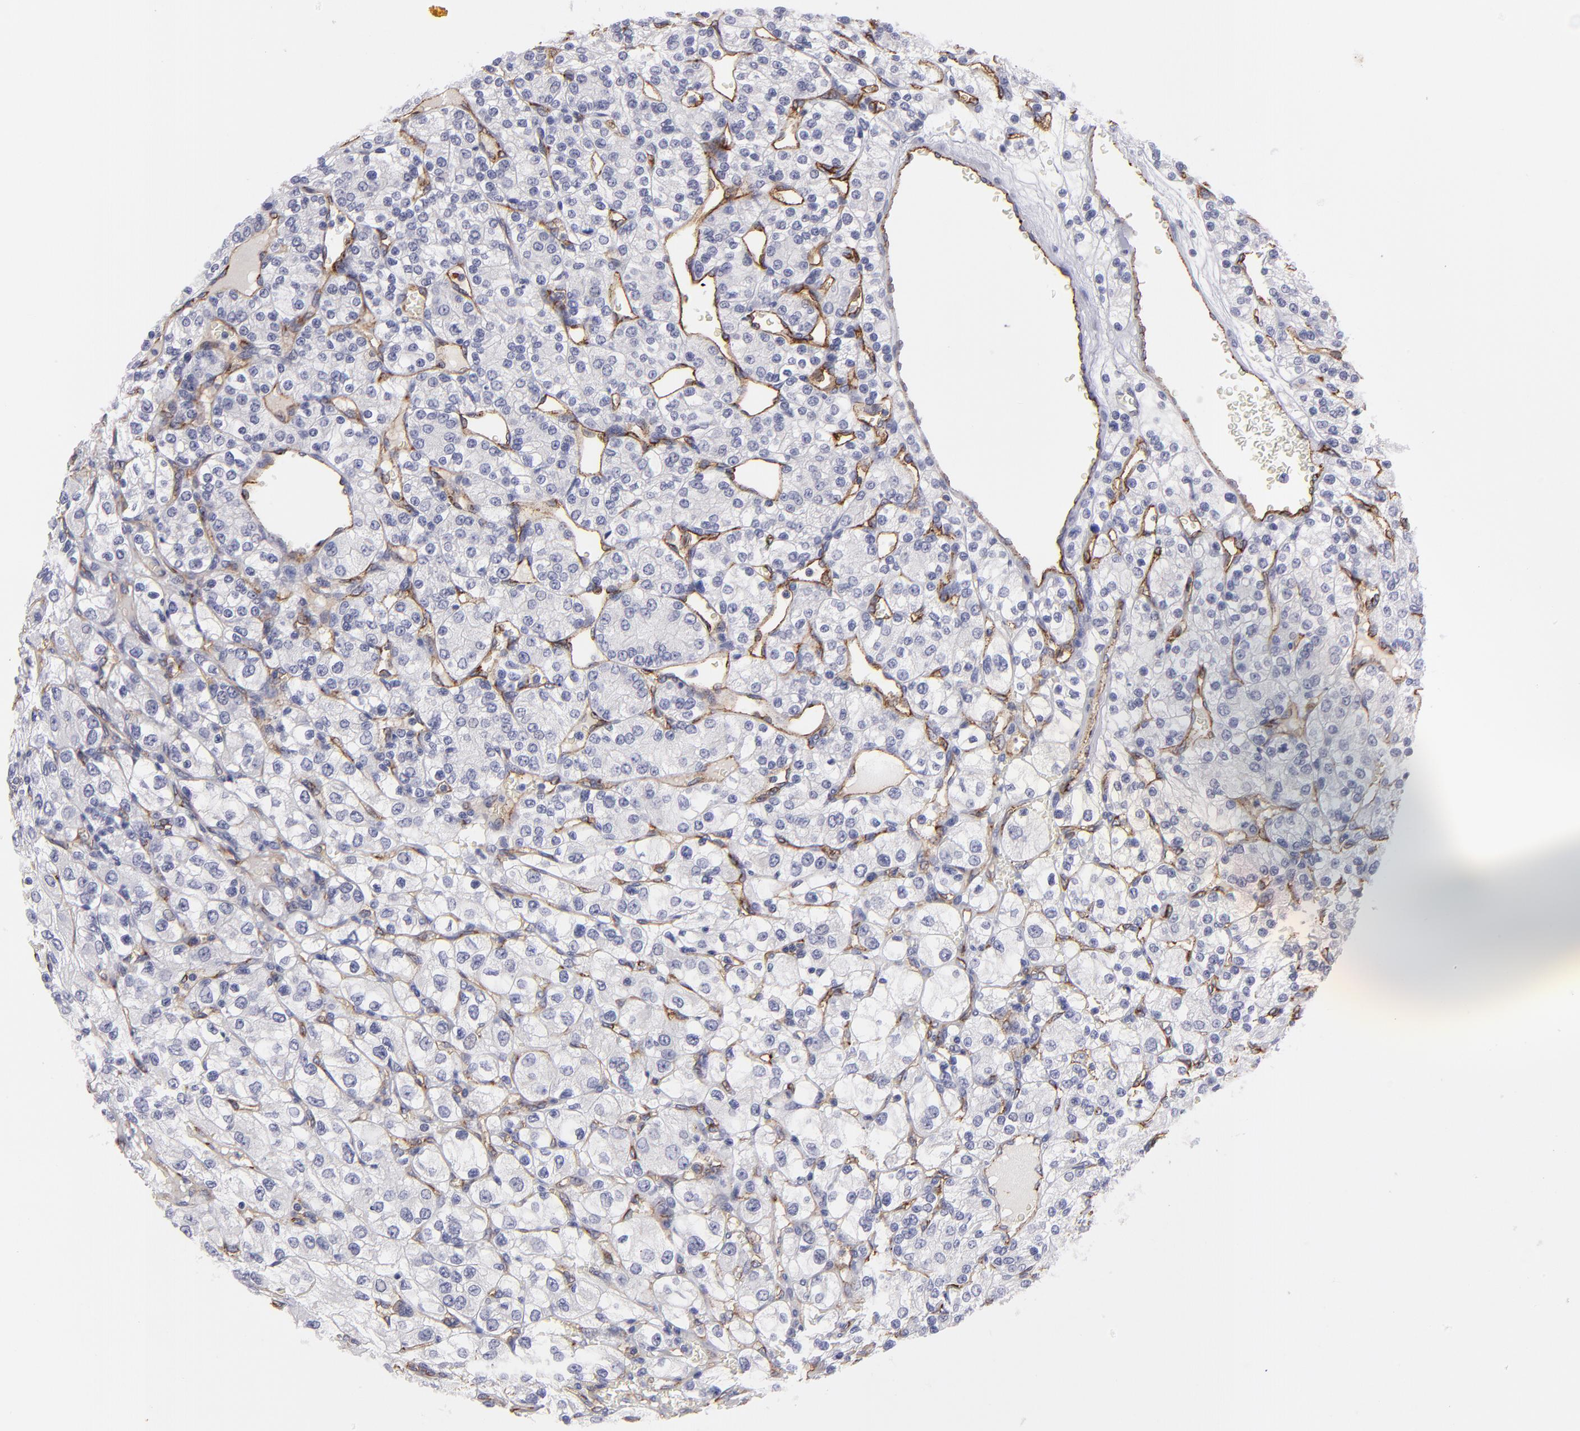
{"staining": {"intensity": "negative", "quantity": "none", "location": "none"}, "tissue": "renal cancer", "cell_type": "Tumor cells", "image_type": "cancer", "snomed": [{"axis": "morphology", "description": "Adenocarcinoma, NOS"}, {"axis": "topography", "description": "Kidney"}], "caption": "This is an IHC histopathology image of adenocarcinoma (renal). There is no positivity in tumor cells.", "gene": "PLVAP", "patient": {"sex": "female", "age": 62}}